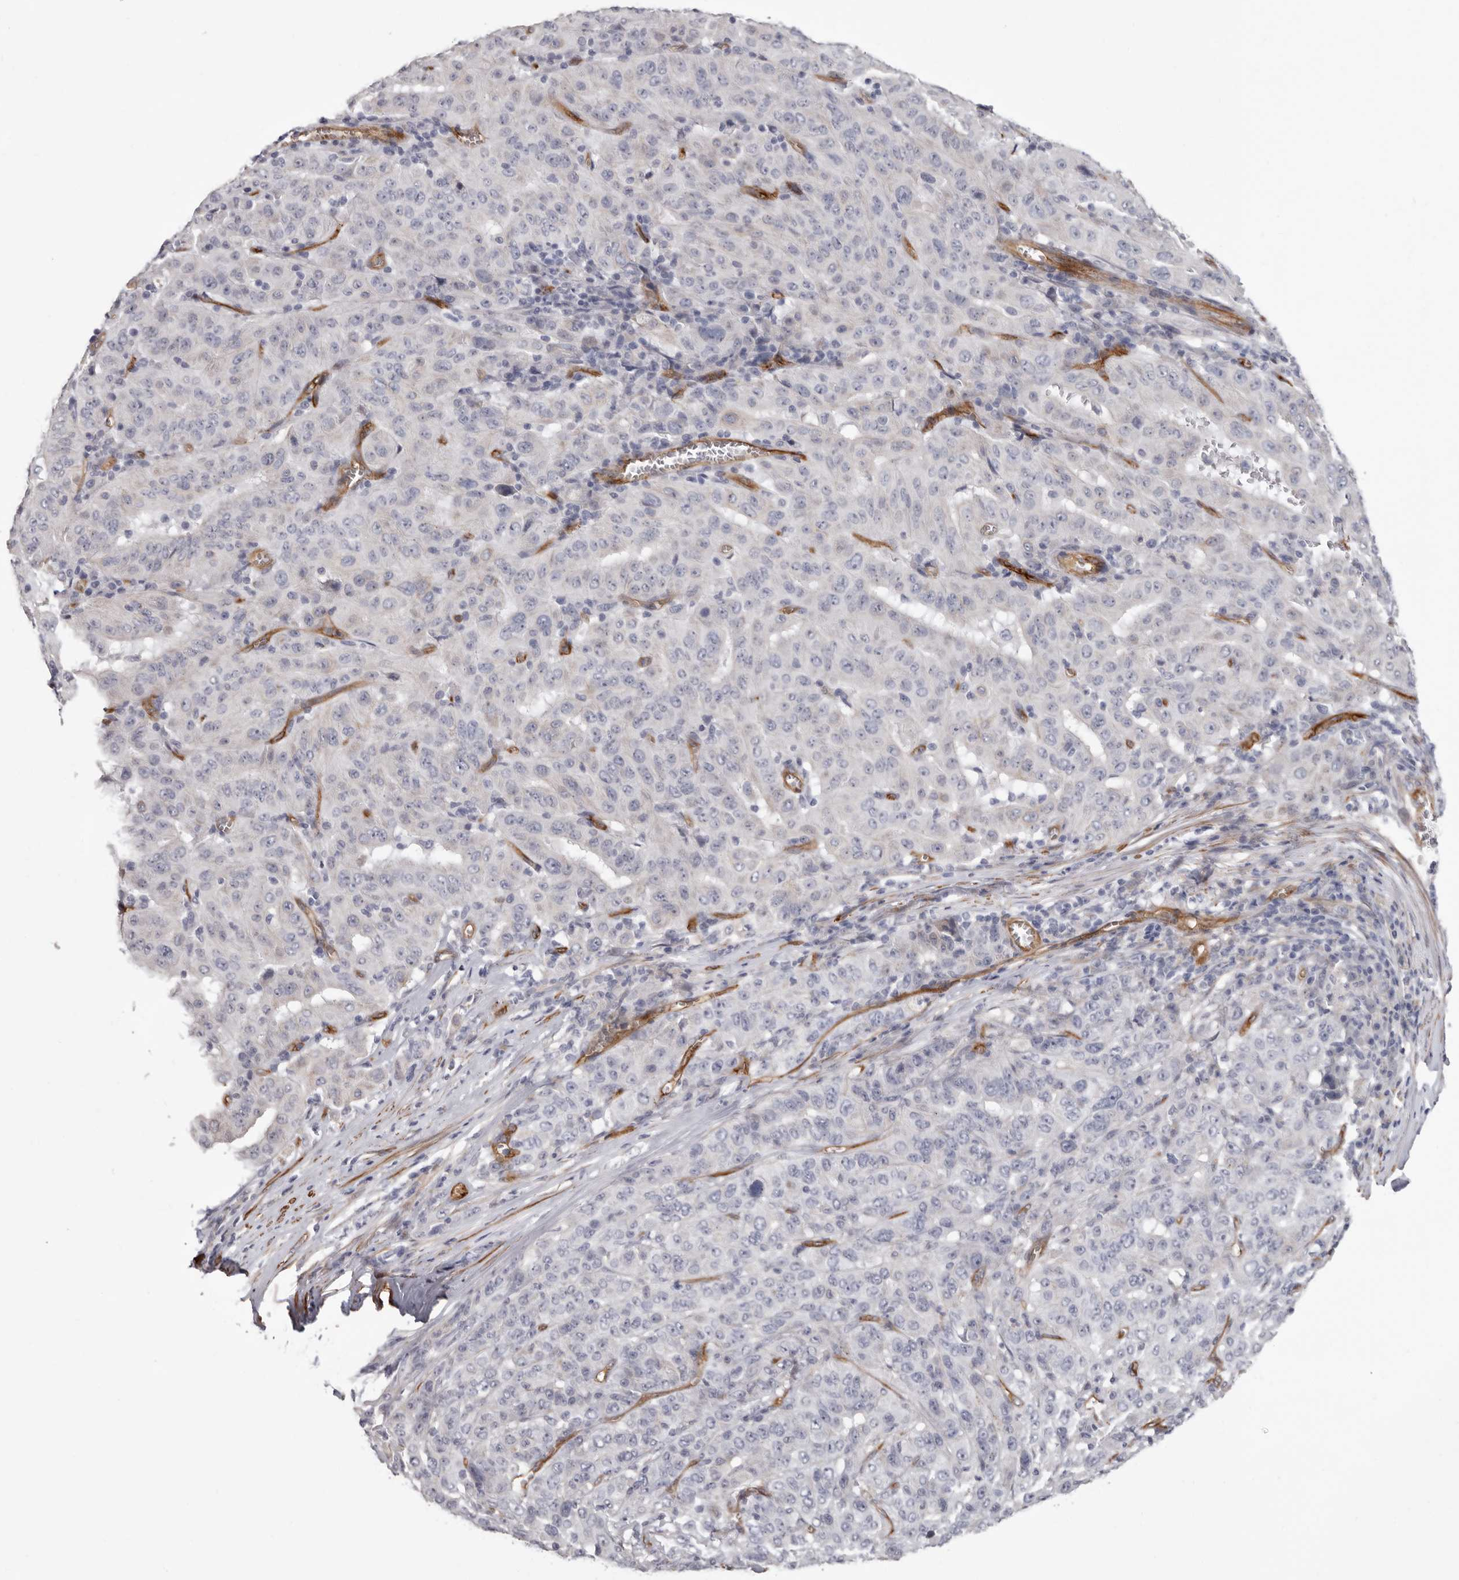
{"staining": {"intensity": "negative", "quantity": "none", "location": "none"}, "tissue": "pancreatic cancer", "cell_type": "Tumor cells", "image_type": "cancer", "snomed": [{"axis": "morphology", "description": "Adenocarcinoma, NOS"}, {"axis": "topography", "description": "Pancreas"}], "caption": "This is a histopathology image of IHC staining of adenocarcinoma (pancreatic), which shows no staining in tumor cells.", "gene": "ADGRL4", "patient": {"sex": "male", "age": 63}}